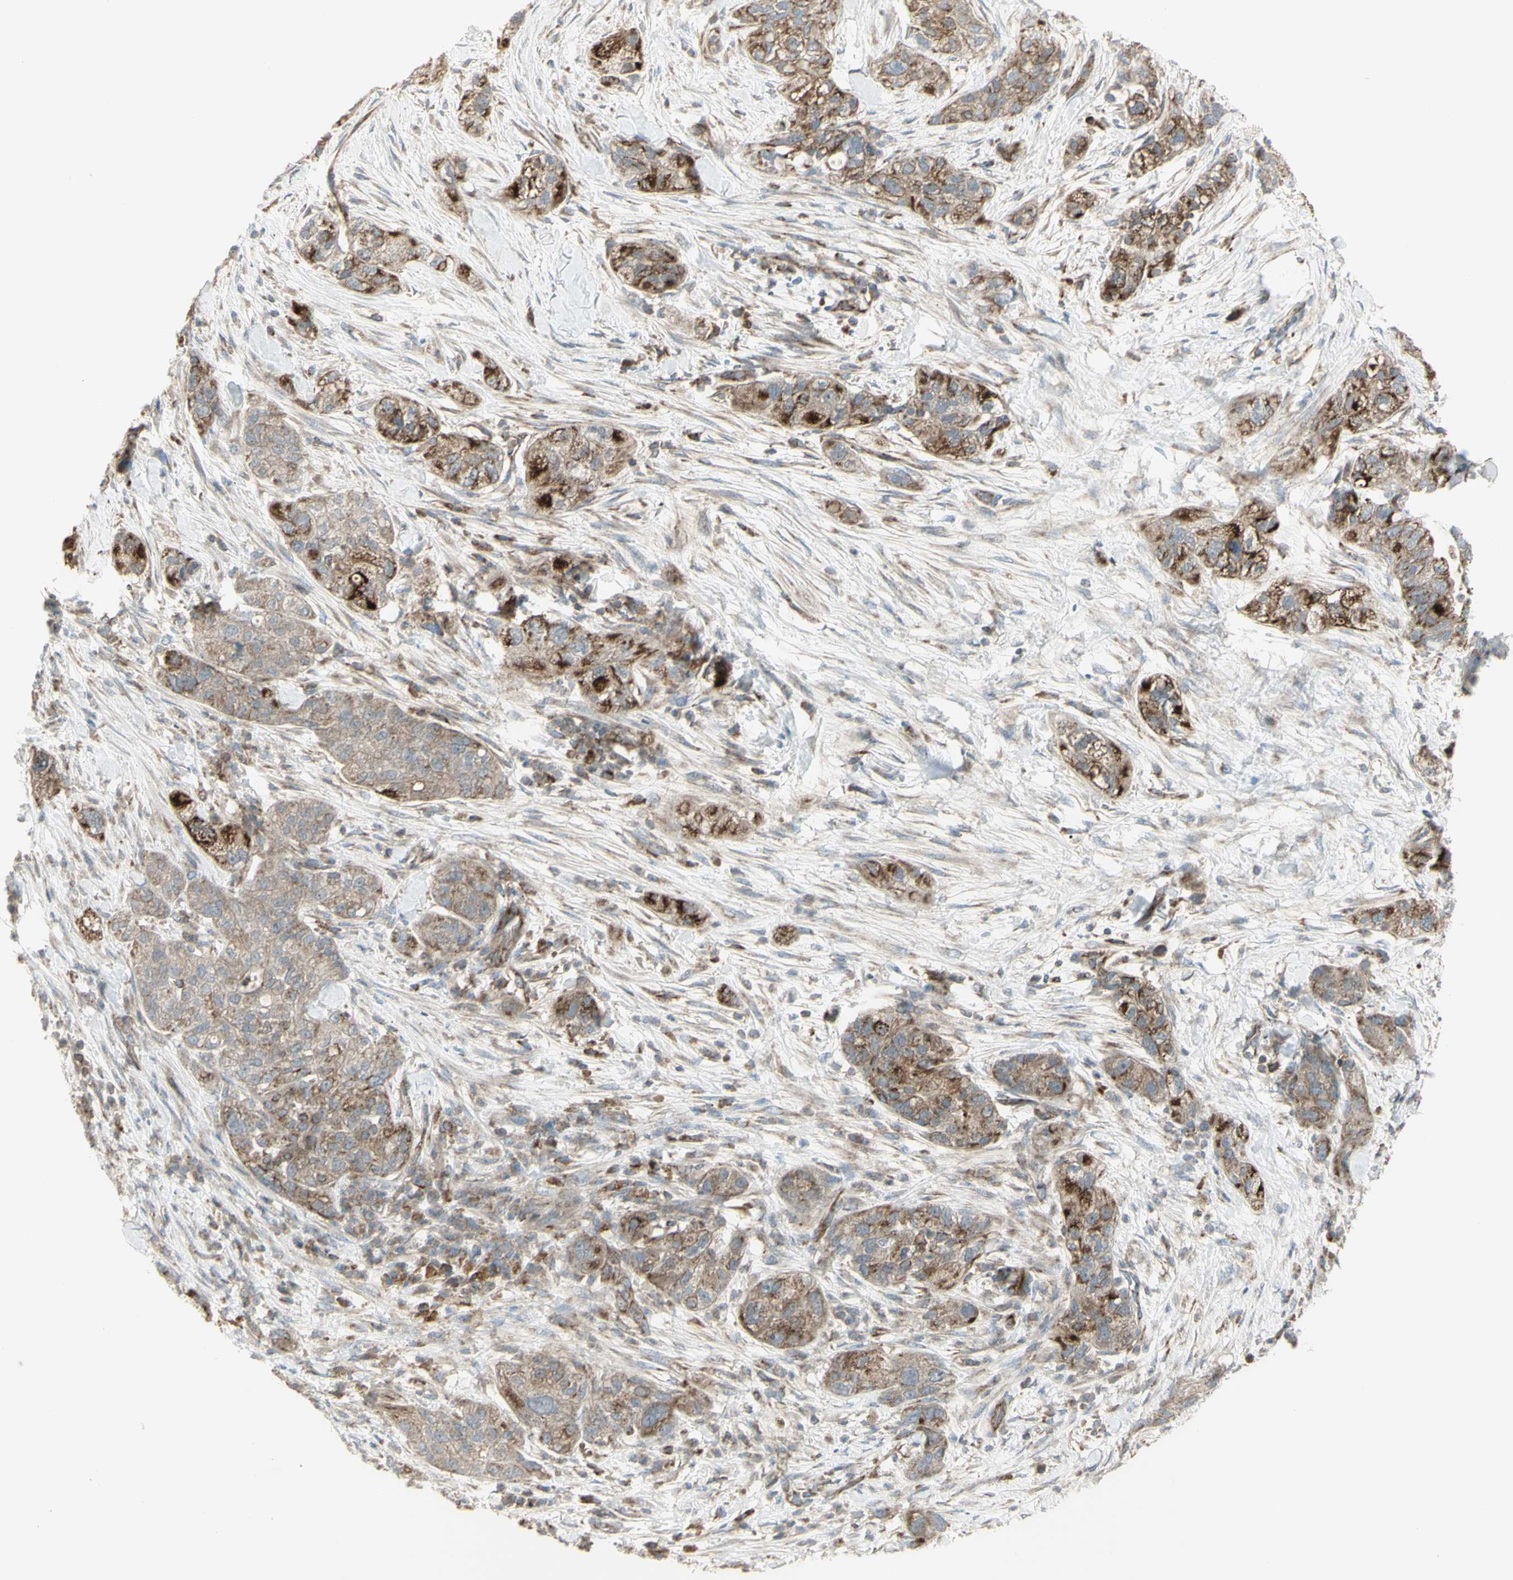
{"staining": {"intensity": "weak", "quantity": ">75%", "location": "cytoplasmic/membranous"}, "tissue": "pancreatic cancer", "cell_type": "Tumor cells", "image_type": "cancer", "snomed": [{"axis": "morphology", "description": "Adenocarcinoma, NOS"}, {"axis": "topography", "description": "Pancreas"}], "caption": "Tumor cells show low levels of weak cytoplasmic/membranous staining in about >75% of cells in adenocarcinoma (pancreatic). (Brightfield microscopy of DAB IHC at high magnification).", "gene": "CYB5R1", "patient": {"sex": "female", "age": 78}}